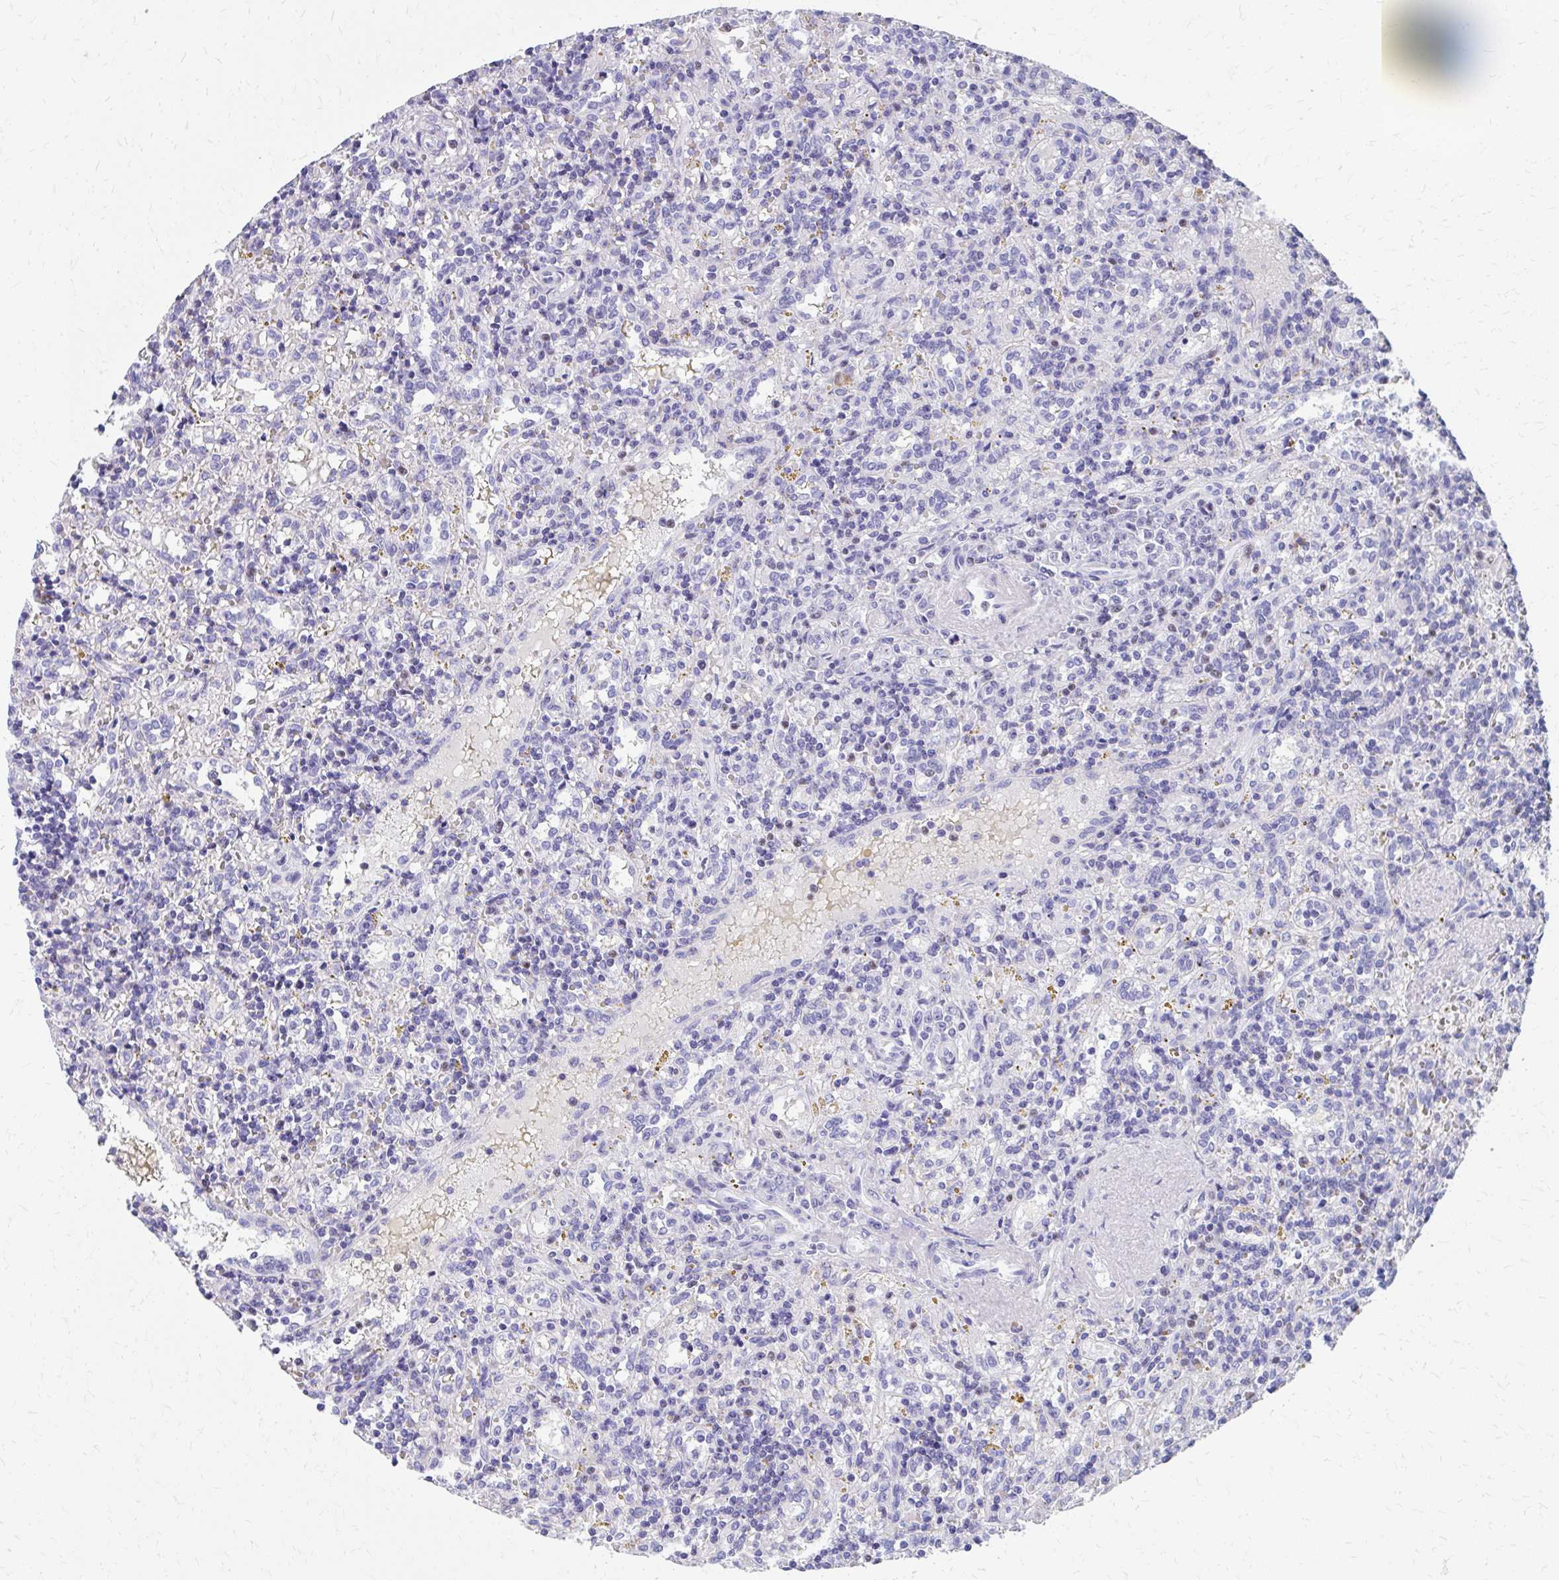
{"staining": {"intensity": "negative", "quantity": "none", "location": "none"}, "tissue": "lymphoma", "cell_type": "Tumor cells", "image_type": "cancer", "snomed": [{"axis": "morphology", "description": "Malignant lymphoma, non-Hodgkin's type, Low grade"}, {"axis": "topography", "description": "Spleen"}], "caption": "Human lymphoma stained for a protein using immunohistochemistry (IHC) exhibits no staining in tumor cells.", "gene": "RUNX3", "patient": {"sex": "male", "age": 67}}